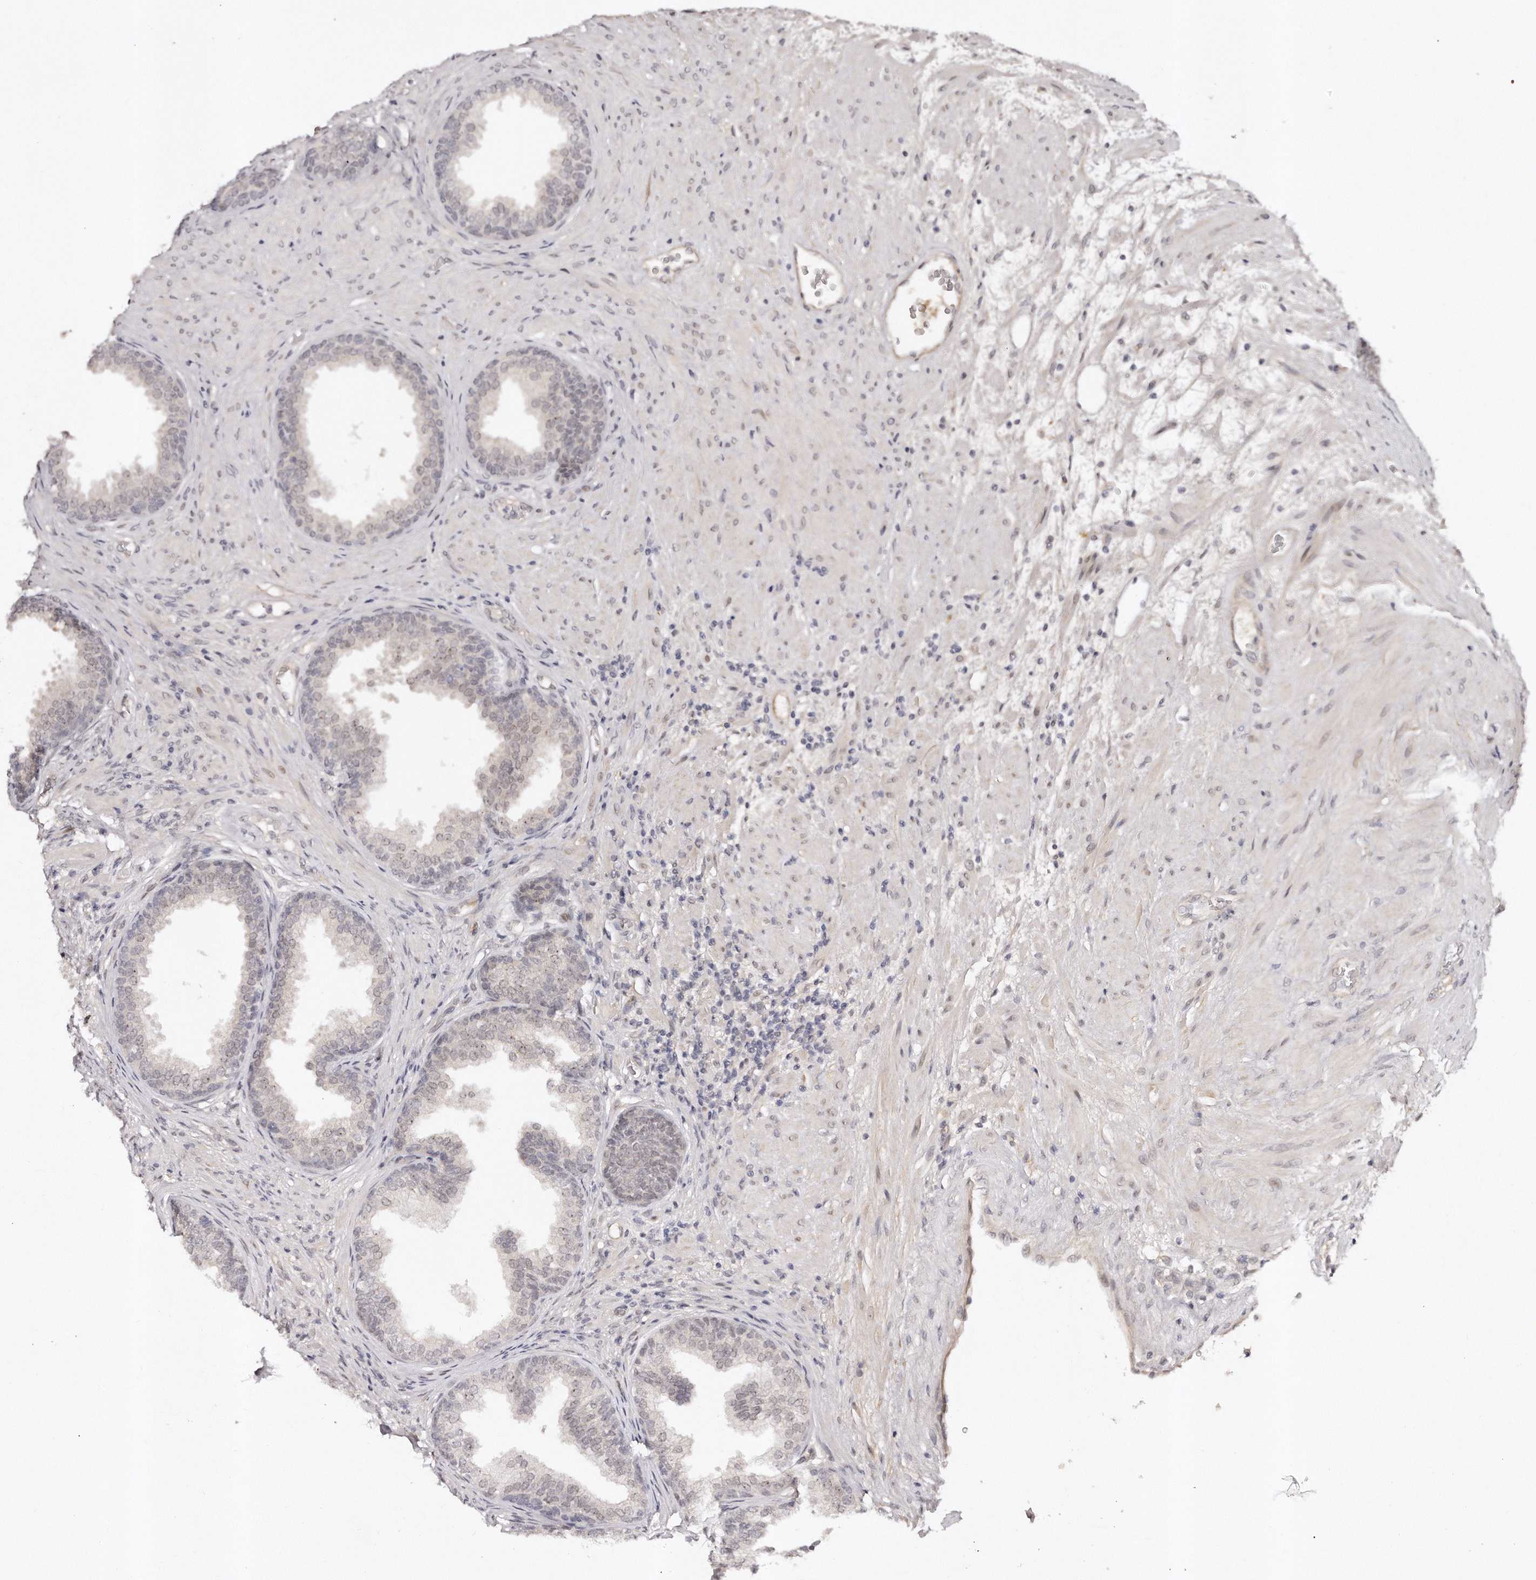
{"staining": {"intensity": "weak", "quantity": "25%-75%", "location": "nuclear"}, "tissue": "prostate", "cell_type": "Glandular cells", "image_type": "normal", "snomed": [{"axis": "morphology", "description": "Normal tissue, NOS"}, {"axis": "topography", "description": "Prostate"}], "caption": "An immunohistochemistry (IHC) photomicrograph of unremarkable tissue is shown. Protein staining in brown labels weak nuclear positivity in prostate within glandular cells.", "gene": "SOX4", "patient": {"sex": "male", "age": 76}}